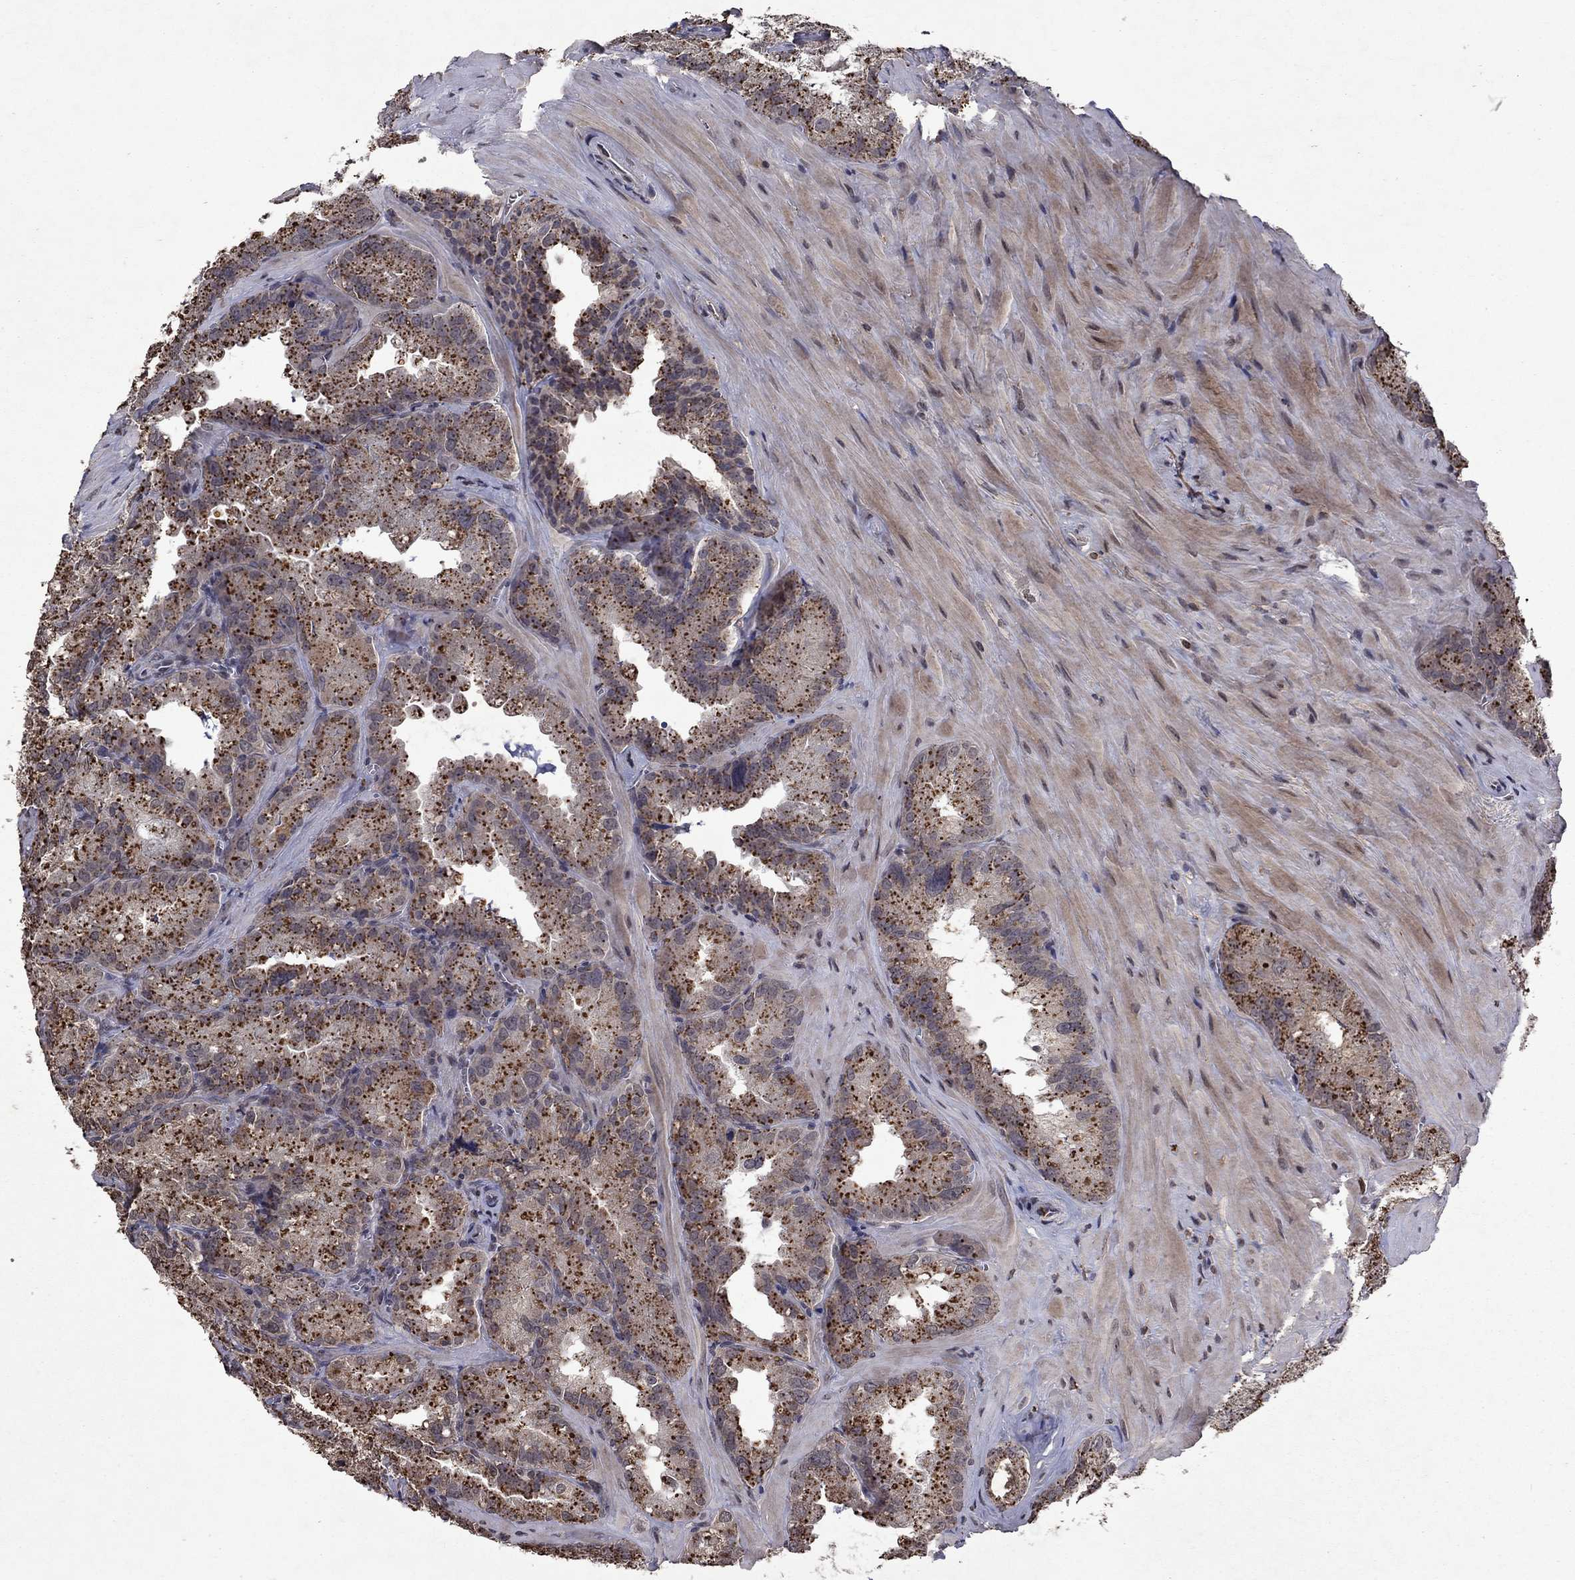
{"staining": {"intensity": "moderate", "quantity": "<25%", "location": "cytoplasmic/membranous"}, "tissue": "seminal vesicle", "cell_type": "Glandular cells", "image_type": "normal", "snomed": [{"axis": "morphology", "description": "Normal tissue, NOS"}, {"axis": "topography", "description": "Seminal veicle"}], "caption": "Benign seminal vesicle exhibits moderate cytoplasmic/membranous positivity in about <25% of glandular cells.", "gene": "NLGN1", "patient": {"sex": "male", "age": 57}}